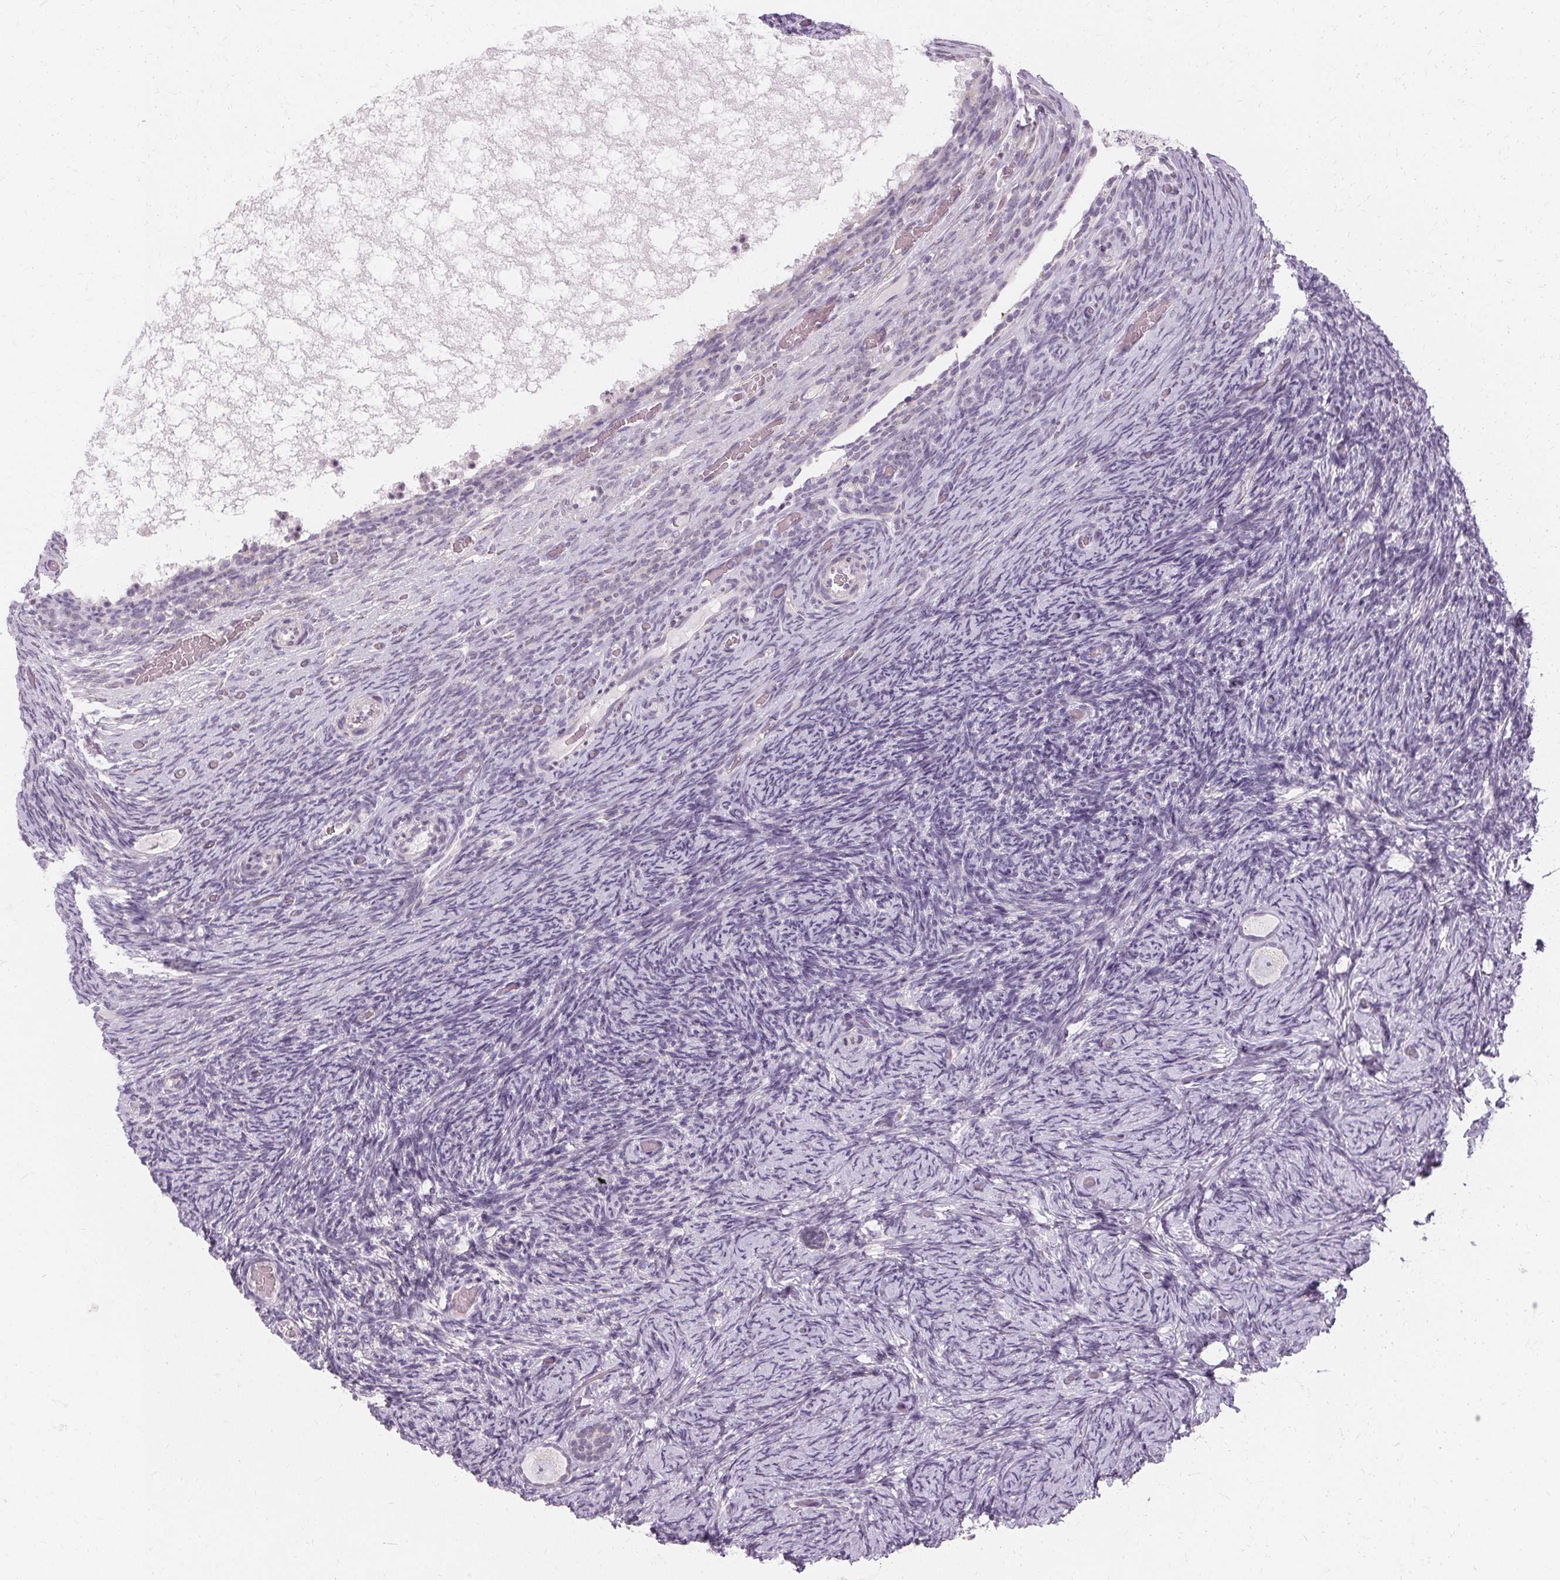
{"staining": {"intensity": "negative", "quantity": "none", "location": "none"}, "tissue": "ovary", "cell_type": "Follicle cells", "image_type": "normal", "snomed": [{"axis": "morphology", "description": "Normal tissue, NOS"}, {"axis": "topography", "description": "Ovary"}], "caption": "Follicle cells are negative for brown protein staining in unremarkable ovary. The staining is performed using DAB (3,3'-diaminobenzidine) brown chromogen with nuclei counter-stained in using hematoxylin.", "gene": "FCRL3", "patient": {"sex": "female", "age": 34}}